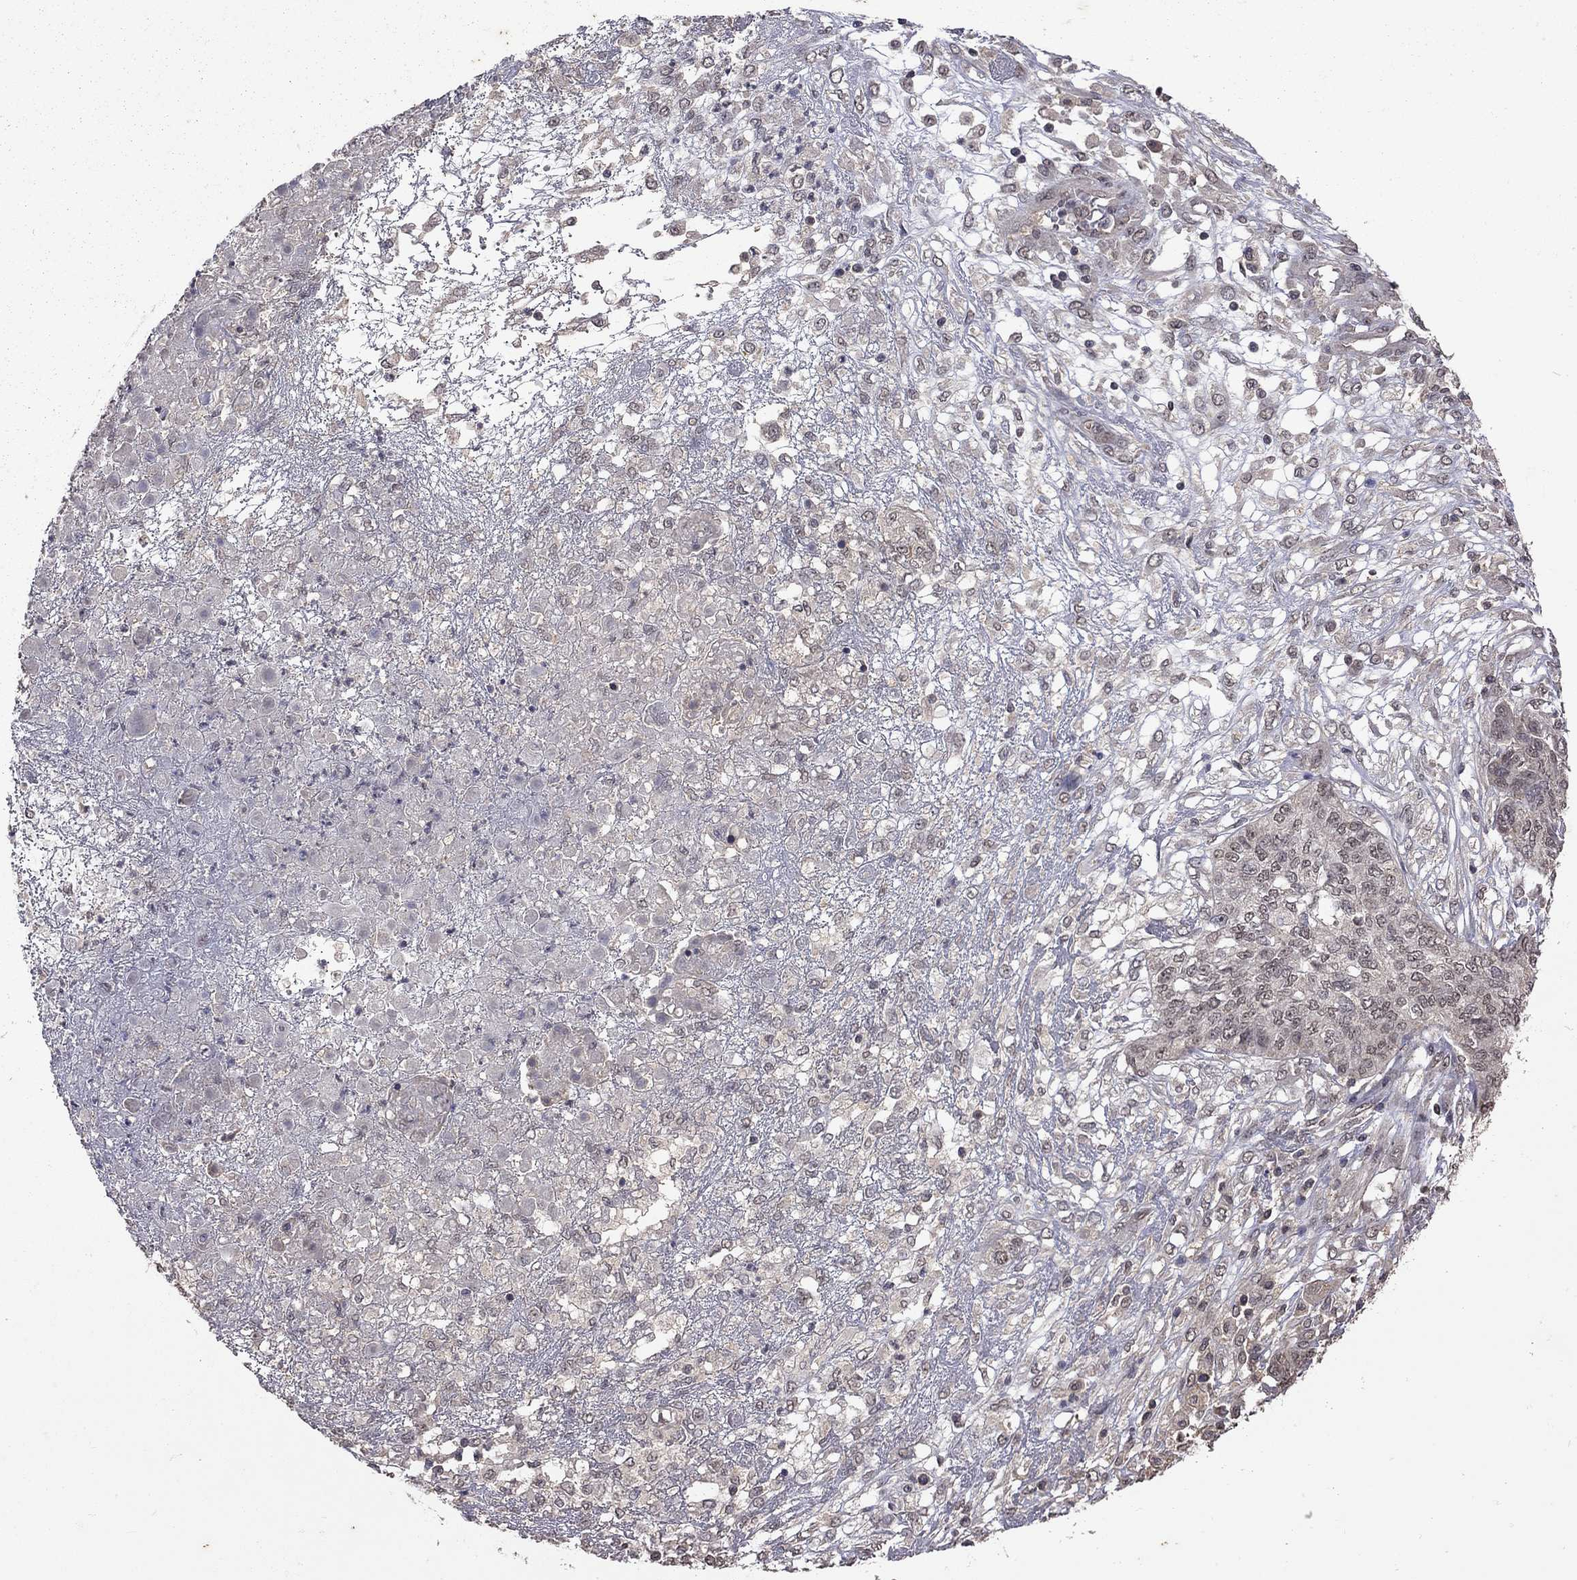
{"staining": {"intensity": "negative", "quantity": "none", "location": "none"}, "tissue": "ovarian cancer", "cell_type": "Tumor cells", "image_type": "cancer", "snomed": [{"axis": "morphology", "description": "Cystadenocarcinoma, serous, NOS"}, {"axis": "topography", "description": "Ovary"}], "caption": "Tumor cells are negative for brown protein staining in ovarian cancer (serous cystadenocarcinoma).", "gene": "TSNARE1", "patient": {"sex": "female", "age": 67}}